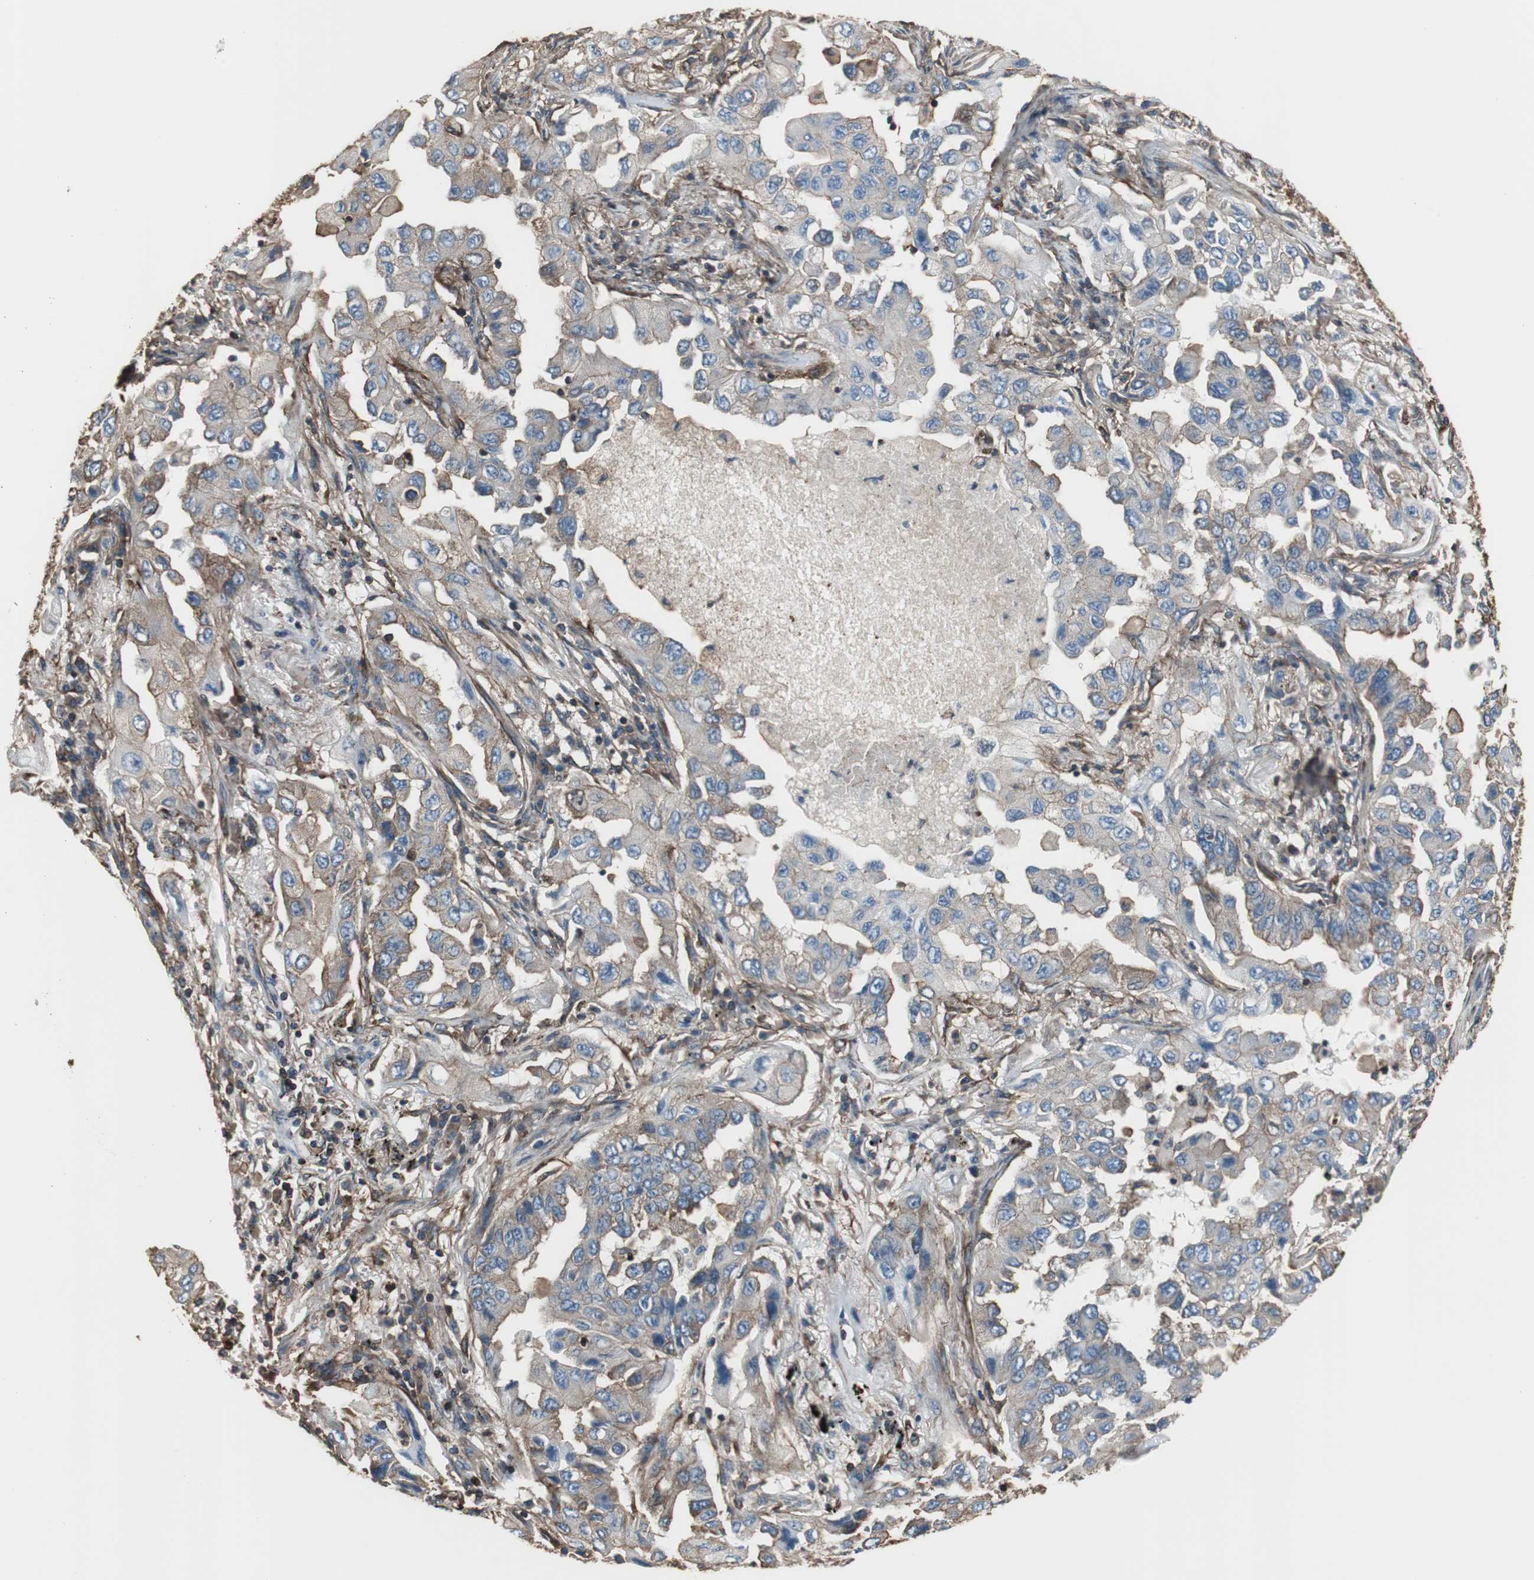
{"staining": {"intensity": "moderate", "quantity": "25%-75%", "location": "cytoplasmic/membranous"}, "tissue": "lung cancer", "cell_type": "Tumor cells", "image_type": "cancer", "snomed": [{"axis": "morphology", "description": "Adenocarcinoma, NOS"}, {"axis": "topography", "description": "Lung"}], "caption": "A brown stain labels moderate cytoplasmic/membranous staining of a protein in human adenocarcinoma (lung) tumor cells. (DAB (3,3'-diaminobenzidine) IHC, brown staining for protein, blue staining for nuclei).", "gene": "ACTN1", "patient": {"sex": "female", "age": 65}}